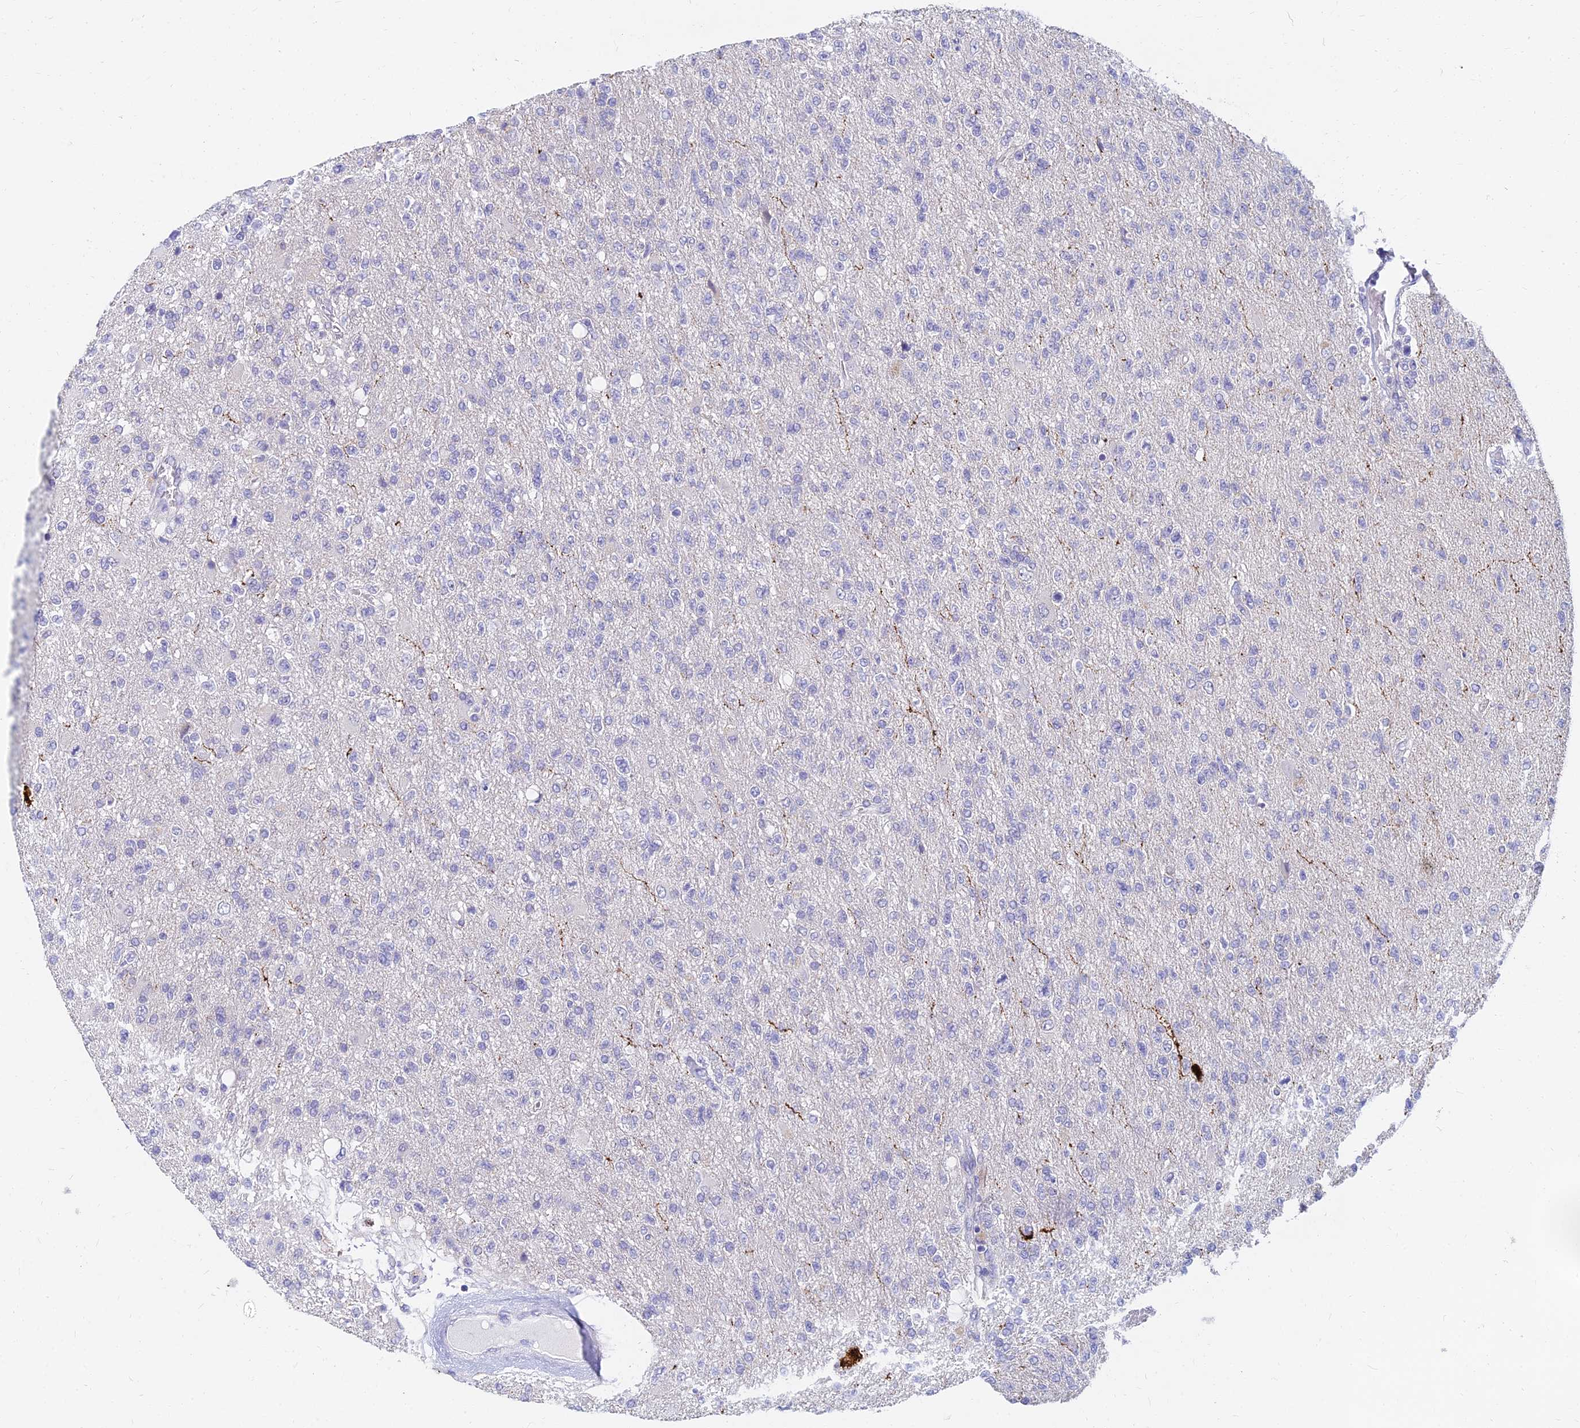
{"staining": {"intensity": "negative", "quantity": "none", "location": "none"}, "tissue": "glioma", "cell_type": "Tumor cells", "image_type": "cancer", "snomed": [{"axis": "morphology", "description": "Glioma, malignant, High grade"}, {"axis": "topography", "description": "Brain"}], "caption": "The IHC histopathology image has no significant expression in tumor cells of malignant glioma (high-grade) tissue.", "gene": "NPY", "patient": {"sex": "male", "age": 56}}